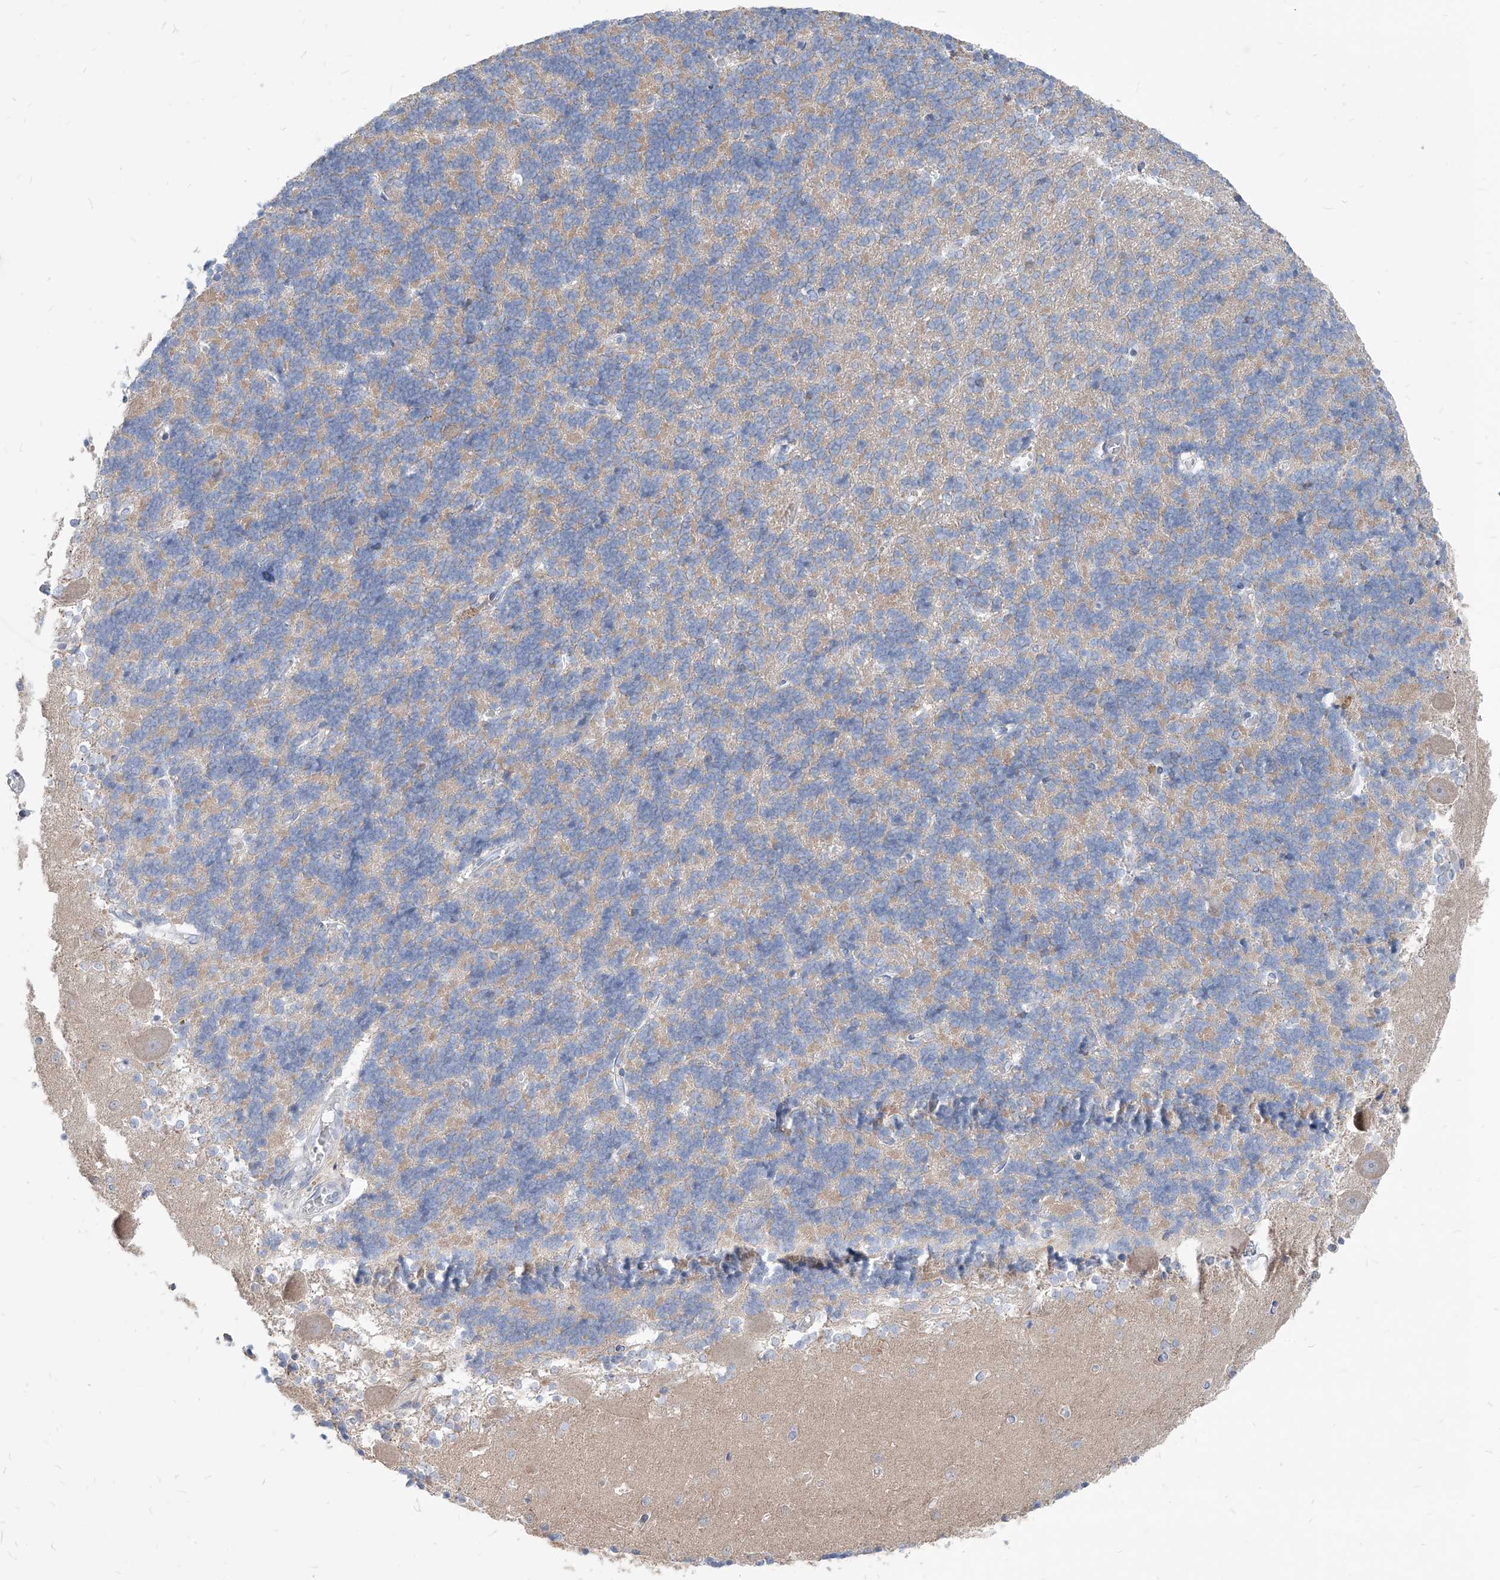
{"staining": {"intensity": "weak", "quantity": "25%-75%", "location": "cytoplasmic/membranous"}, "tissue": "cerebellum", "cell_type": "Cells in granular layer", "image_type": "normal", "snomed": [{"axis": "morphology", "description": "Normal tissue, NOS"}, {"axis": "topography", "description": "Cerebellum"}], "caption": "Unremarkable cerebellum shows weak cytoplasmic/membranous expression in about 25%-75% of cells in granular layer, visualized by immunohistochemistry. (DAB = brown stain, brightfield microscopy at high magnification).", "gene": "AGPS", "patient": {"sex": "male", "age": 37}}